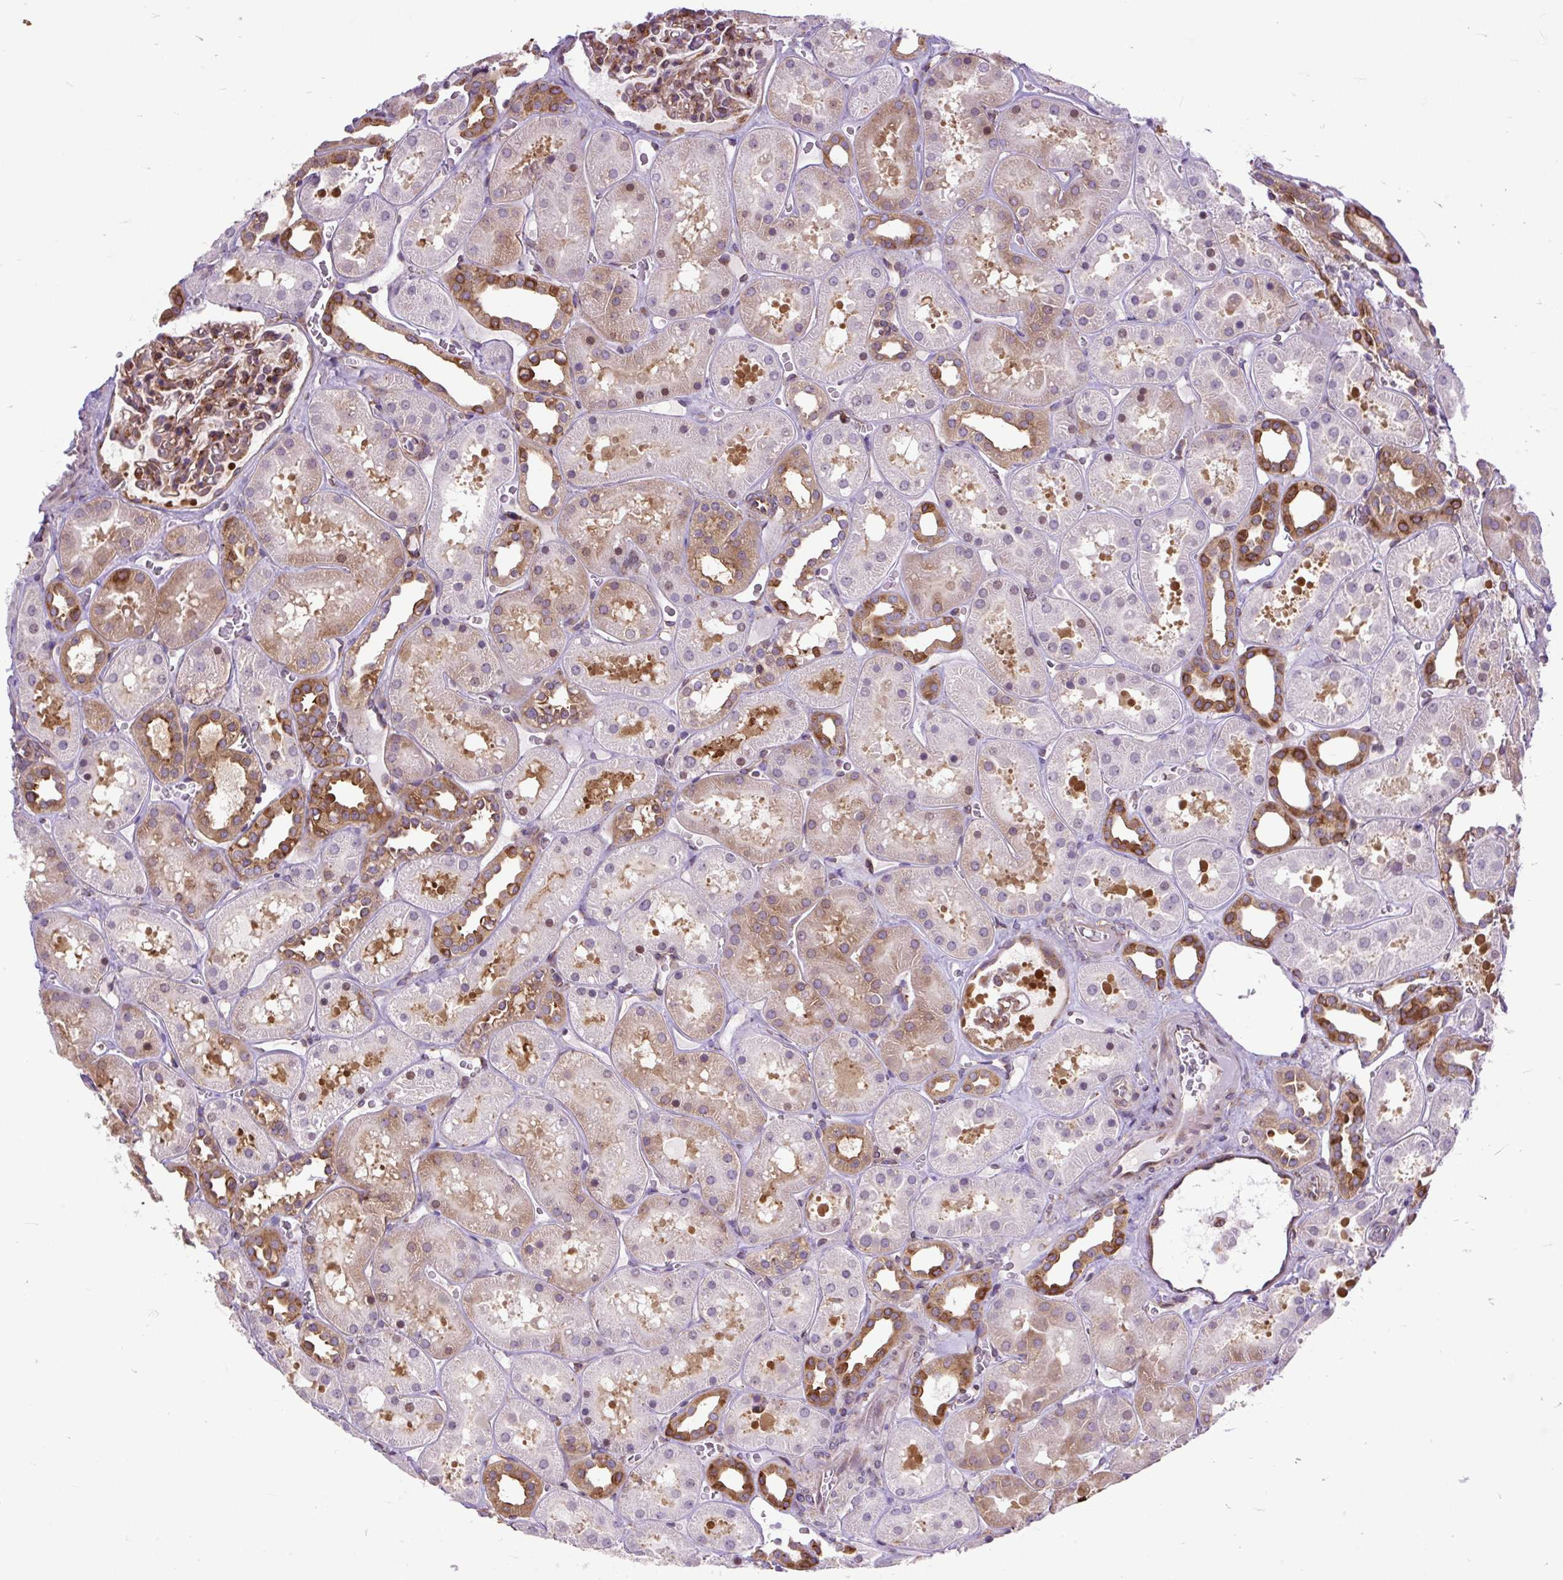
{"staining": {"intensity": "moderate", "quantity": "25%-75%", "location": "cytoplasmic/membranous"}, "tissue": "kidney", "cell_type": "Cells in glomeruli", "image_type": "normal", "snomed": [{"axis": "morphology", "description": "Normal tissue, NOS"}, {"axis": "topography", "description": "Kidney"}], "caption": "Immunohistochemistry (IHC) (DAB) staining of normal kidney shows moderate cytoplasmic/membranous protein staining in about 25%-75% of cells in glomeruli. The protein is stained brown, and the nuclei are stained in blue (DAB (3,3'-diaminobenzidine) IHC with brightfield microscopy, high magnification).", "gene": "TRIM17", "patient": {"sex": "female", "age": 41}}